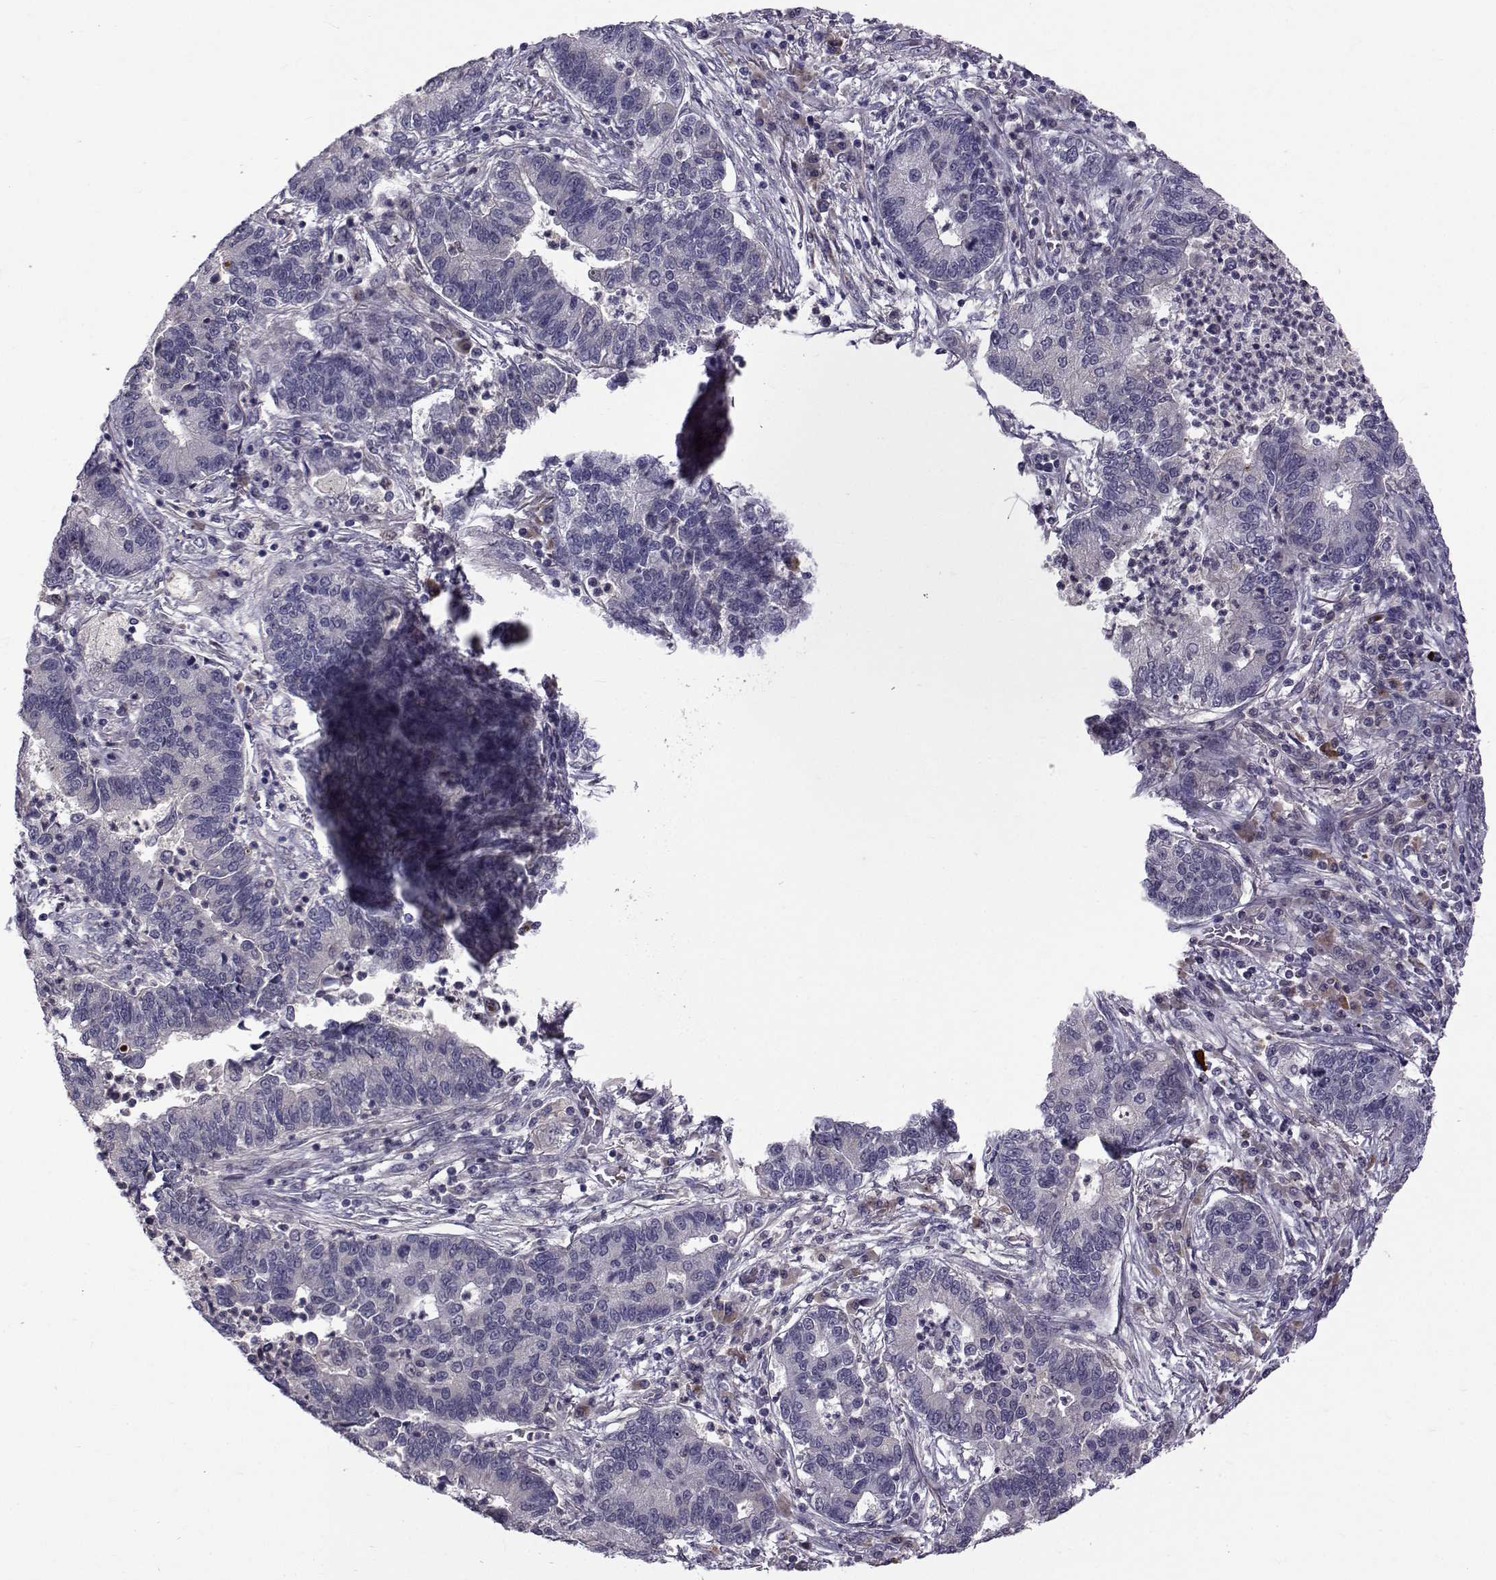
{"staining": {"intensity": "negative", "quantity": "none", "location": "none"}, "tissue": "lung cancer", "cell_type": "Tumor cells", "image_type": "cancer", "snomed": [{"axis": "morphology", "description": "Adenocarcinoma, NOS"}, {"axis": "topography", "description": "Lung"}], "caption": "A high-resolution photomicrograph shows IHC staining of adenocarcinoma (lung), which displays no significant positivity in tumor cells.", "gene": "TNFRSF11B", "patient": {"sex": "female", "age": 57}}